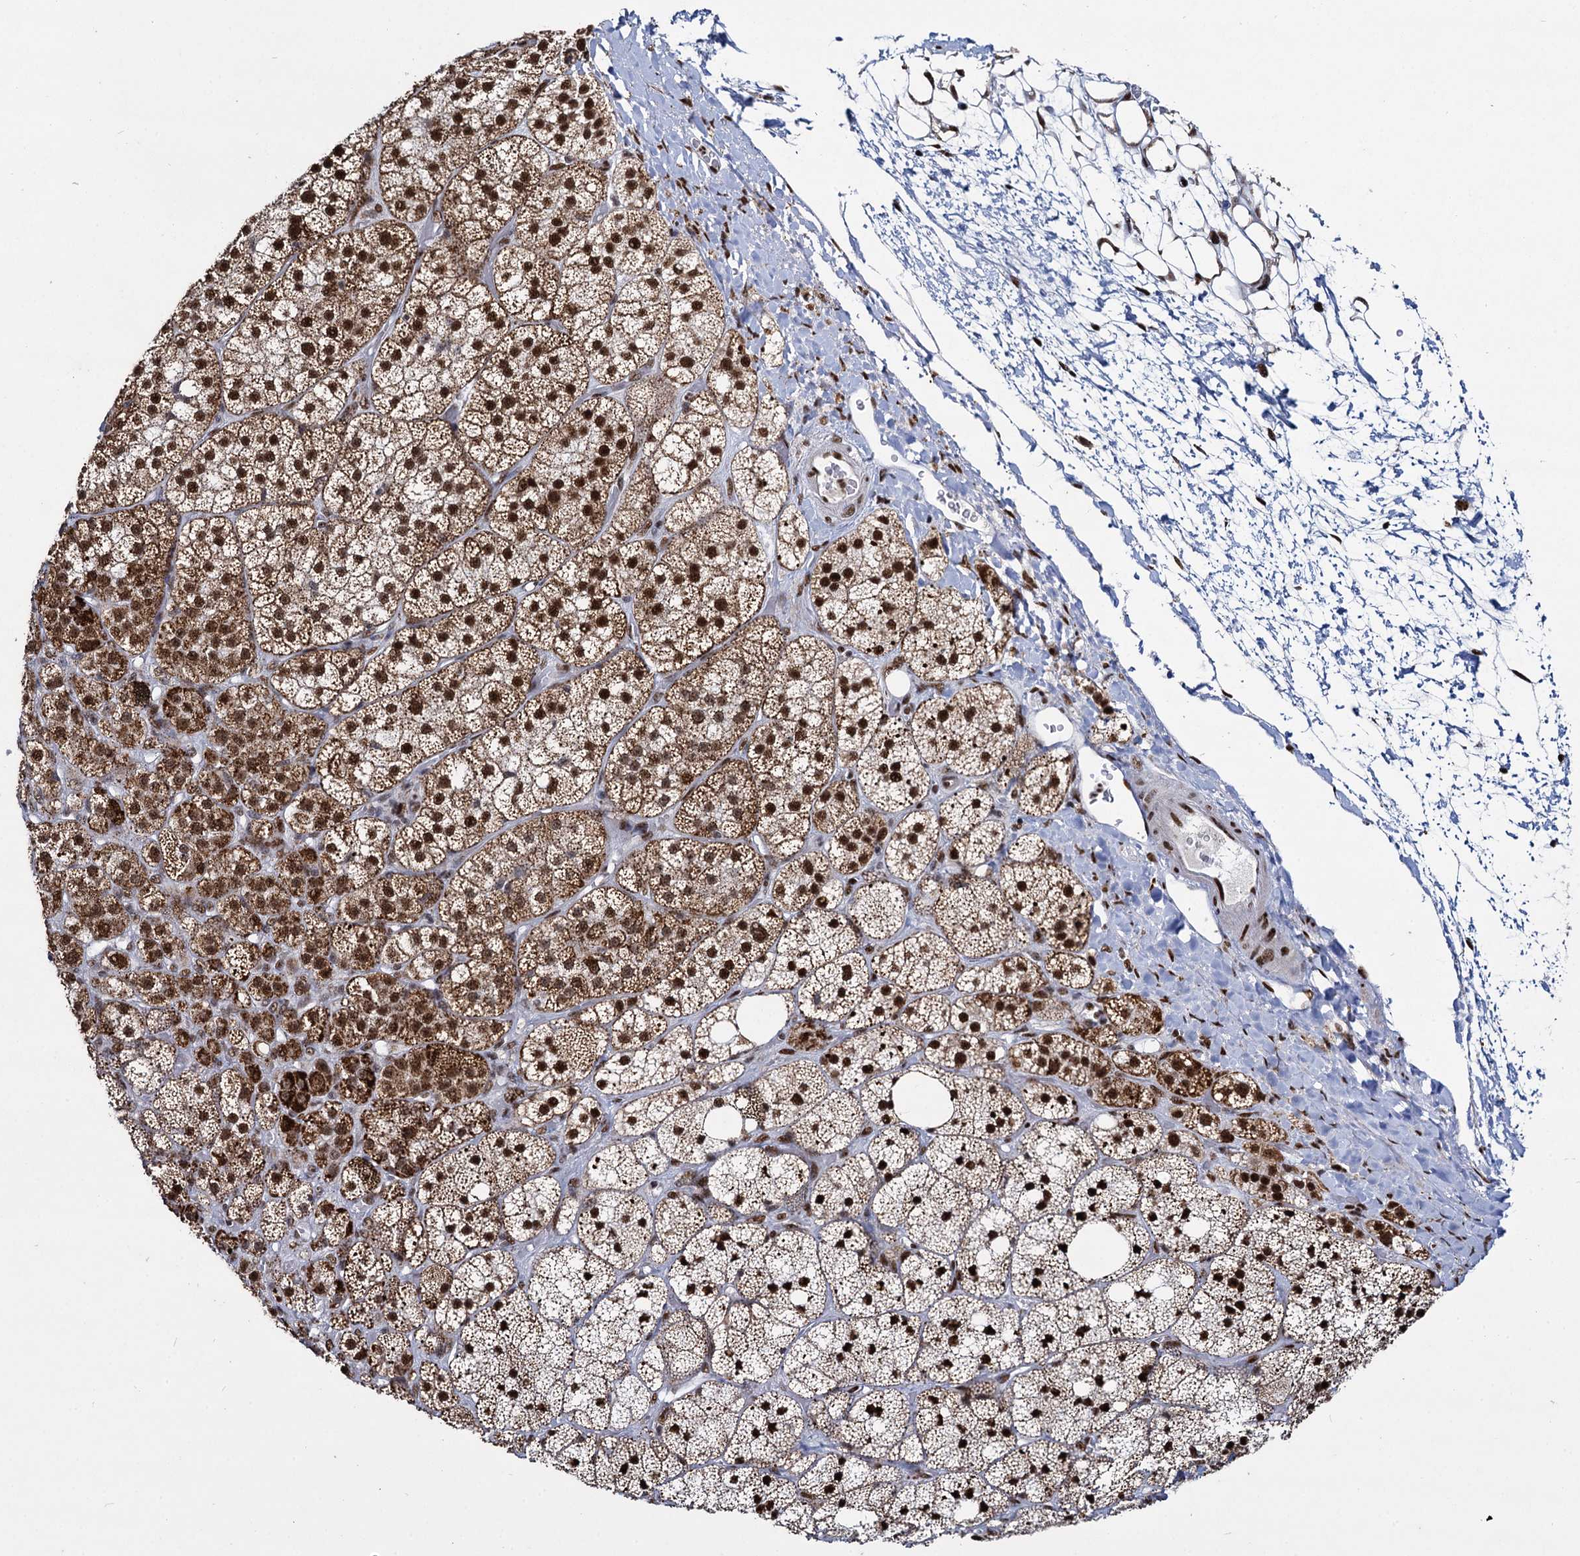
{"staining": {"intensity": "strong", "quantity": ">75%", "location": "cytoplasmic/membranous,nuclear"}, "tissue": "adrenal gland", "cell_type": "Glandular cells", "image_type": "normal", "snomed": [{"axis": "morphology", "description": "Normal tissue, NOS"}, {"axis": "topography", "description": "Adrenal gland"}], "caption": "Protein expression analysis of unremarkable human adrenal gland reveals strong cytoplasmic/membranous,nuclear staining in approximately >75% of glandular cells. (Stains: DAB in brown, nuclei in blue, Microscopy: brightfield microscopy at high magnification).", "gene": "RPUSD4", "patient": {"sex": "male", "age": 61}}